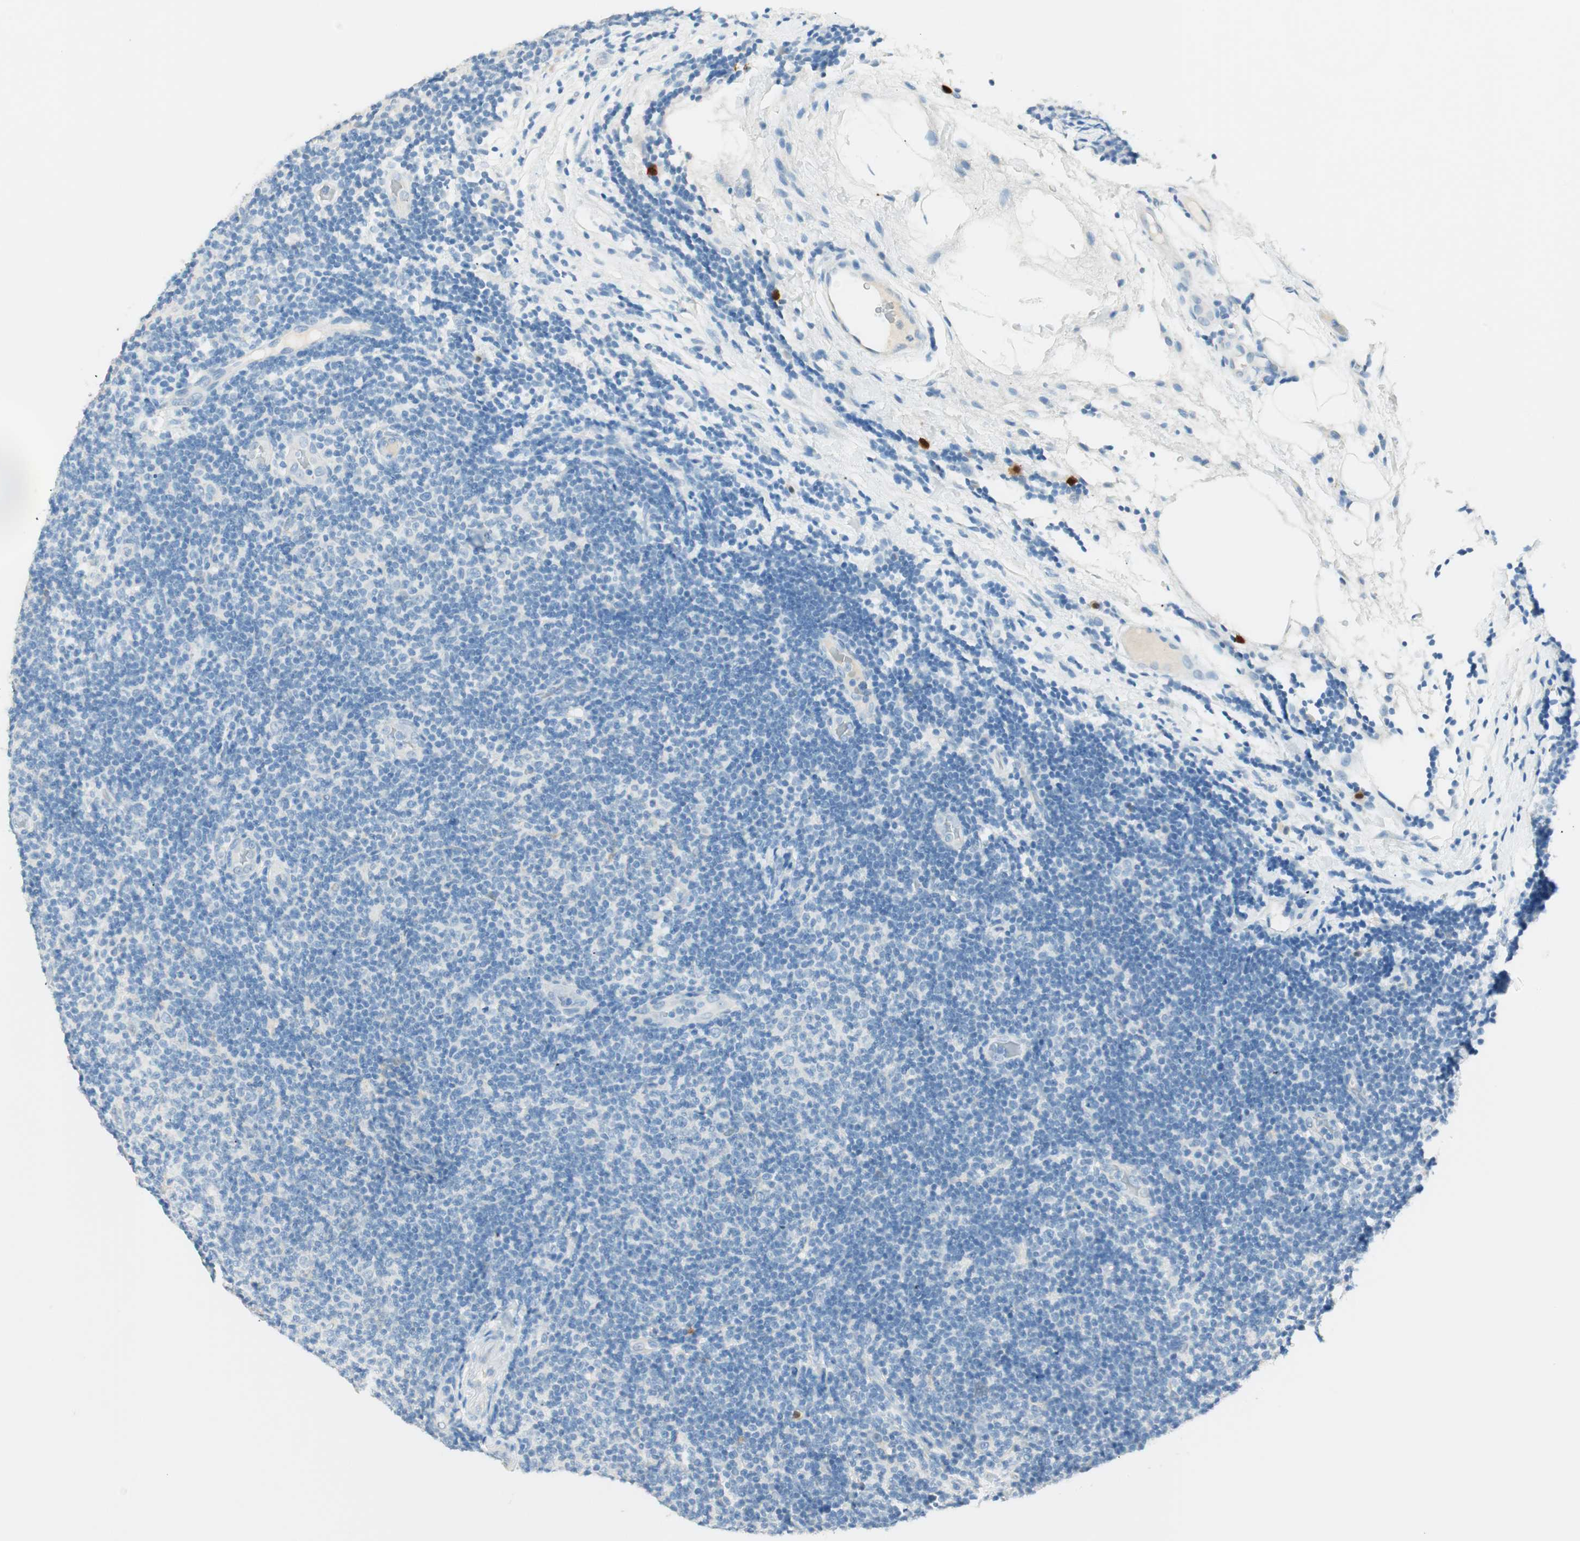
{"staining": {"intensity": "negative", "quantity": "none", "location": "none"}, "tissue": "lymphoma", "cell_type": "Tumor cells", "image_type": "cancer", "snomed": [{"axis": "morphology", "description": "Malignant lymphoma, non-Hodgkin's type, Low grade"}, {"axis": "topography", "description": "Lymph node"}], "caption": "This is a photomicrograph of IHC staining of lymphoma, which shows no positivity in tumor cells.", "gene": "HPGD", "patient": {"sex": "male", "age": 83}}